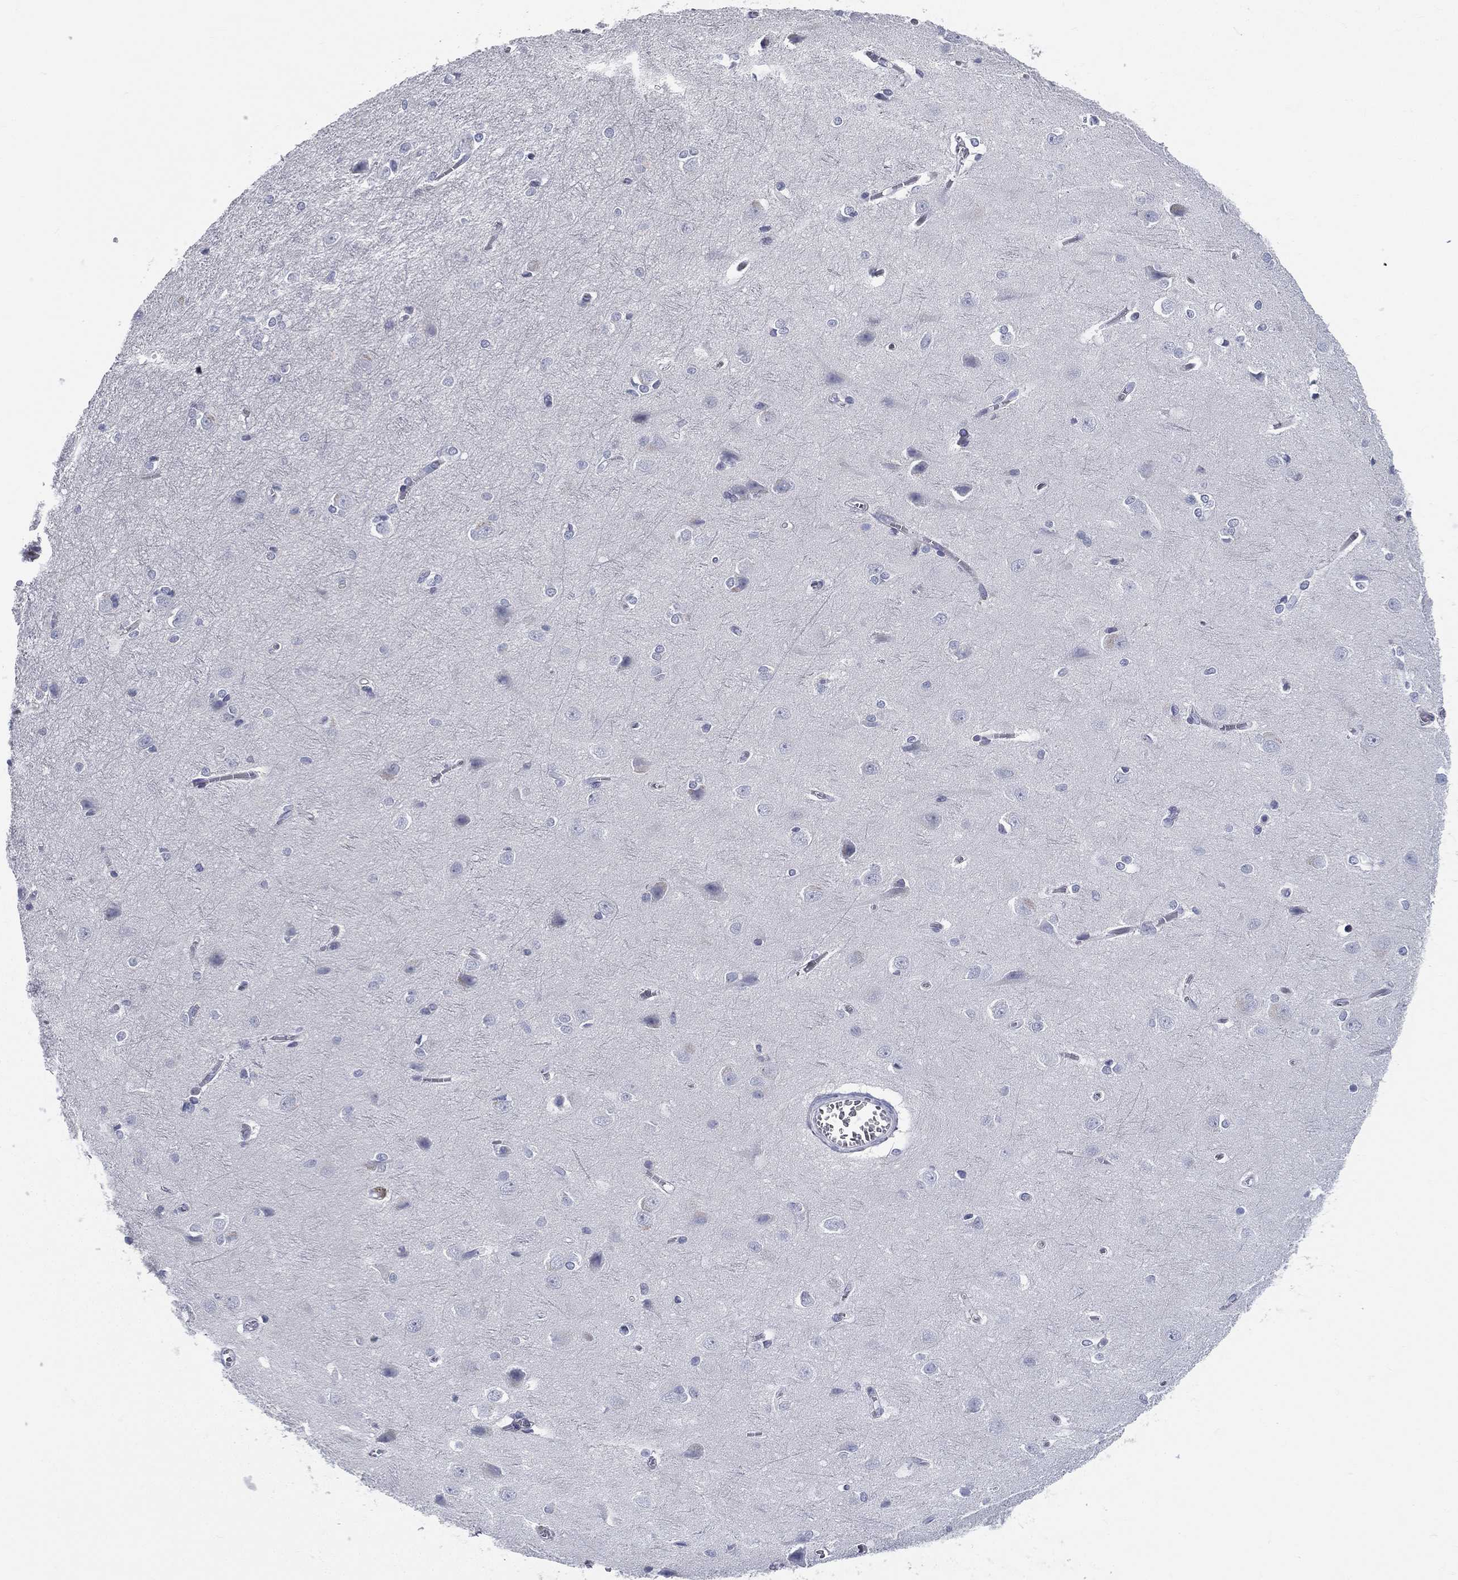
{"staining": {"intensity": "negative", "quantity": "none", "location": "none"}, "tissue": "cerebral cortex", "cell_type": "Endothelial cells", "image_type": "normal", "snomed": [{"axis": "morphology", "description": "Normal tissue, NOS"}, {"axis": "topography", "description": "Cerebral cortex"}], "caption": "Cerebral cortex stained for a protein using IHC demonstrates no staining endothelial cells.", "gene": "DEFB121", "patient": {"sex": "male", "age": 37}}